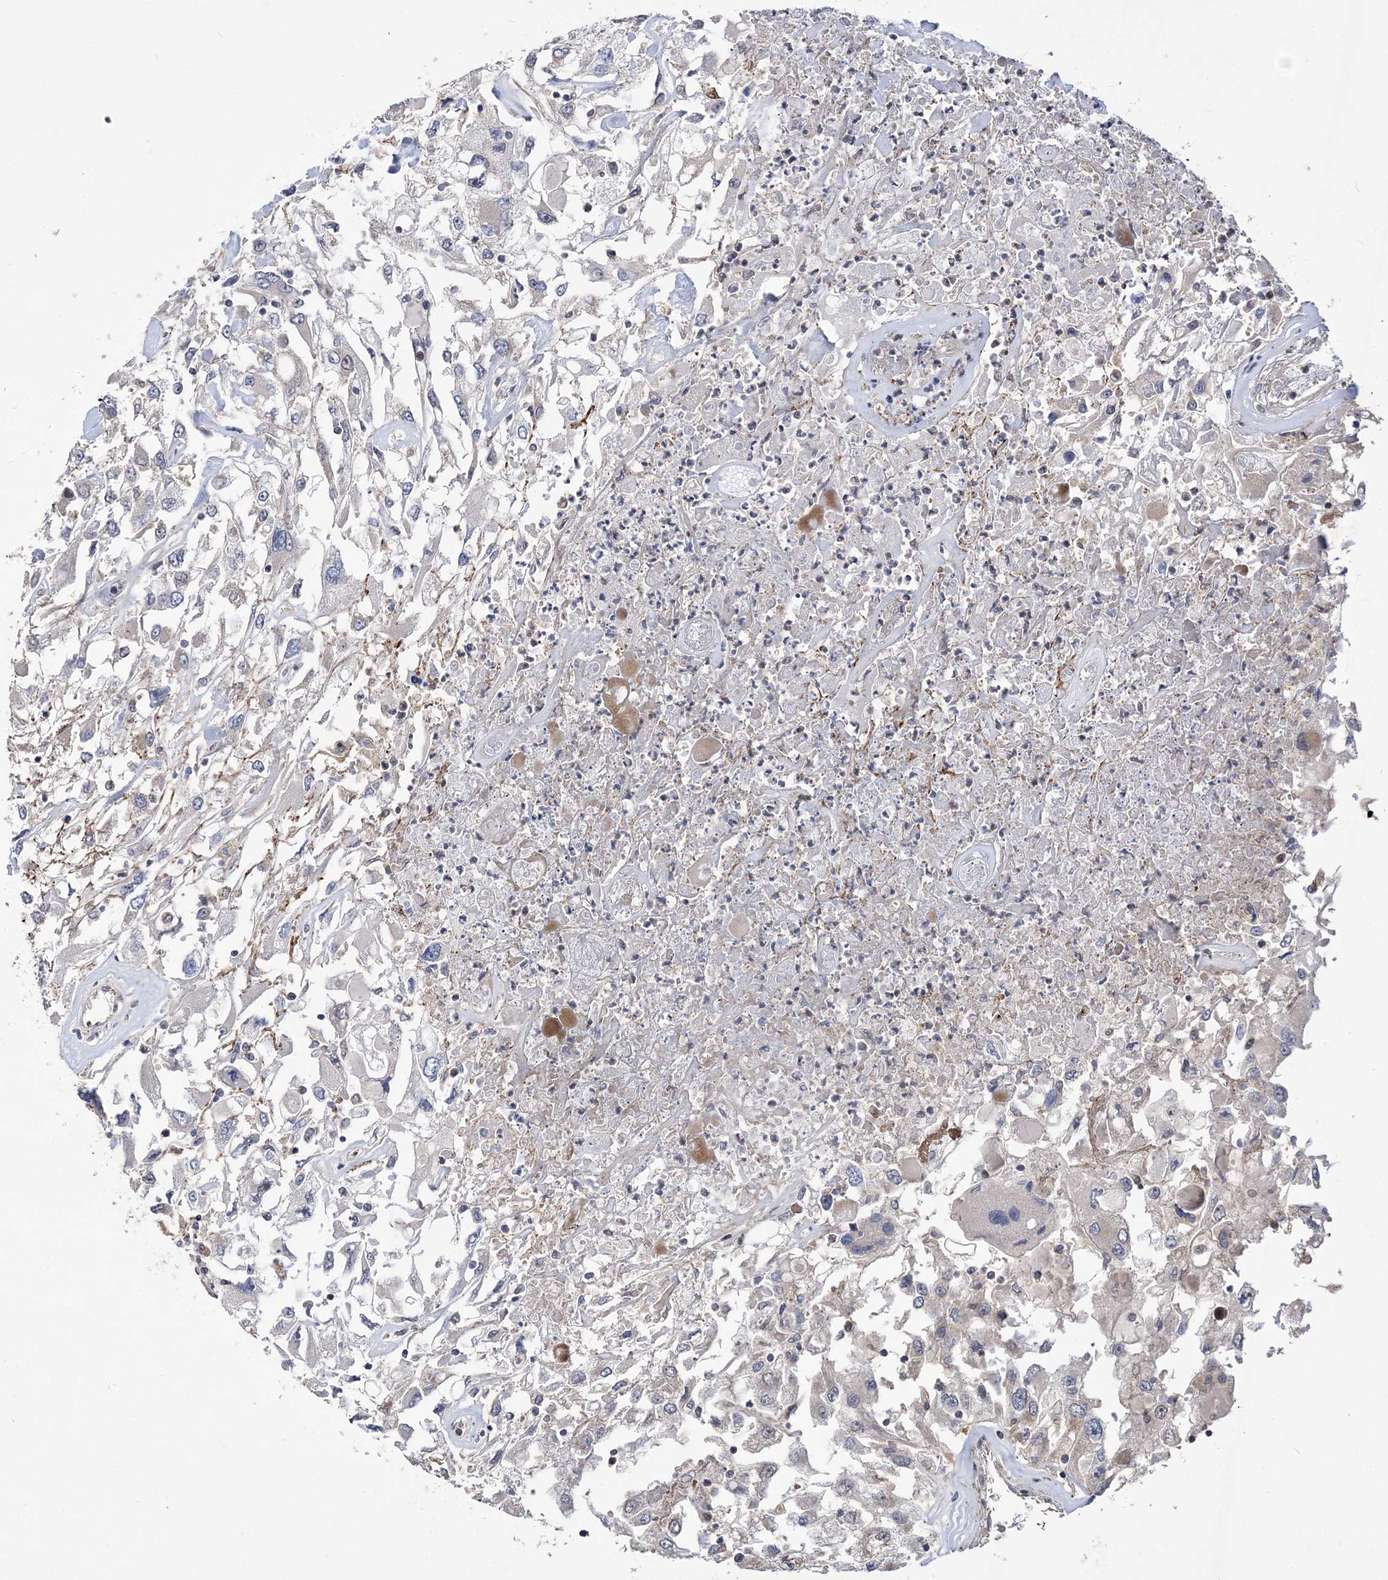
{"staining": {"intensity": "negative", "quantity": "none", "location": "none"}, "tissue": "renal cancer", "cell_type": "Tumor cells", "image_type": "cancer", "snomed": [{"axis": "morphology", "description": "Adenocarcinoma, NOS"}, {"axis": "topography", "description": "Kidney"}], "caption": "DAB immunohistochemical staining of human adenocarcinoma (renal) demonstrates no significant staining in tumor cells.", "gene": "BOD1L1", "patient": {"sex": "female", "age": 52}}